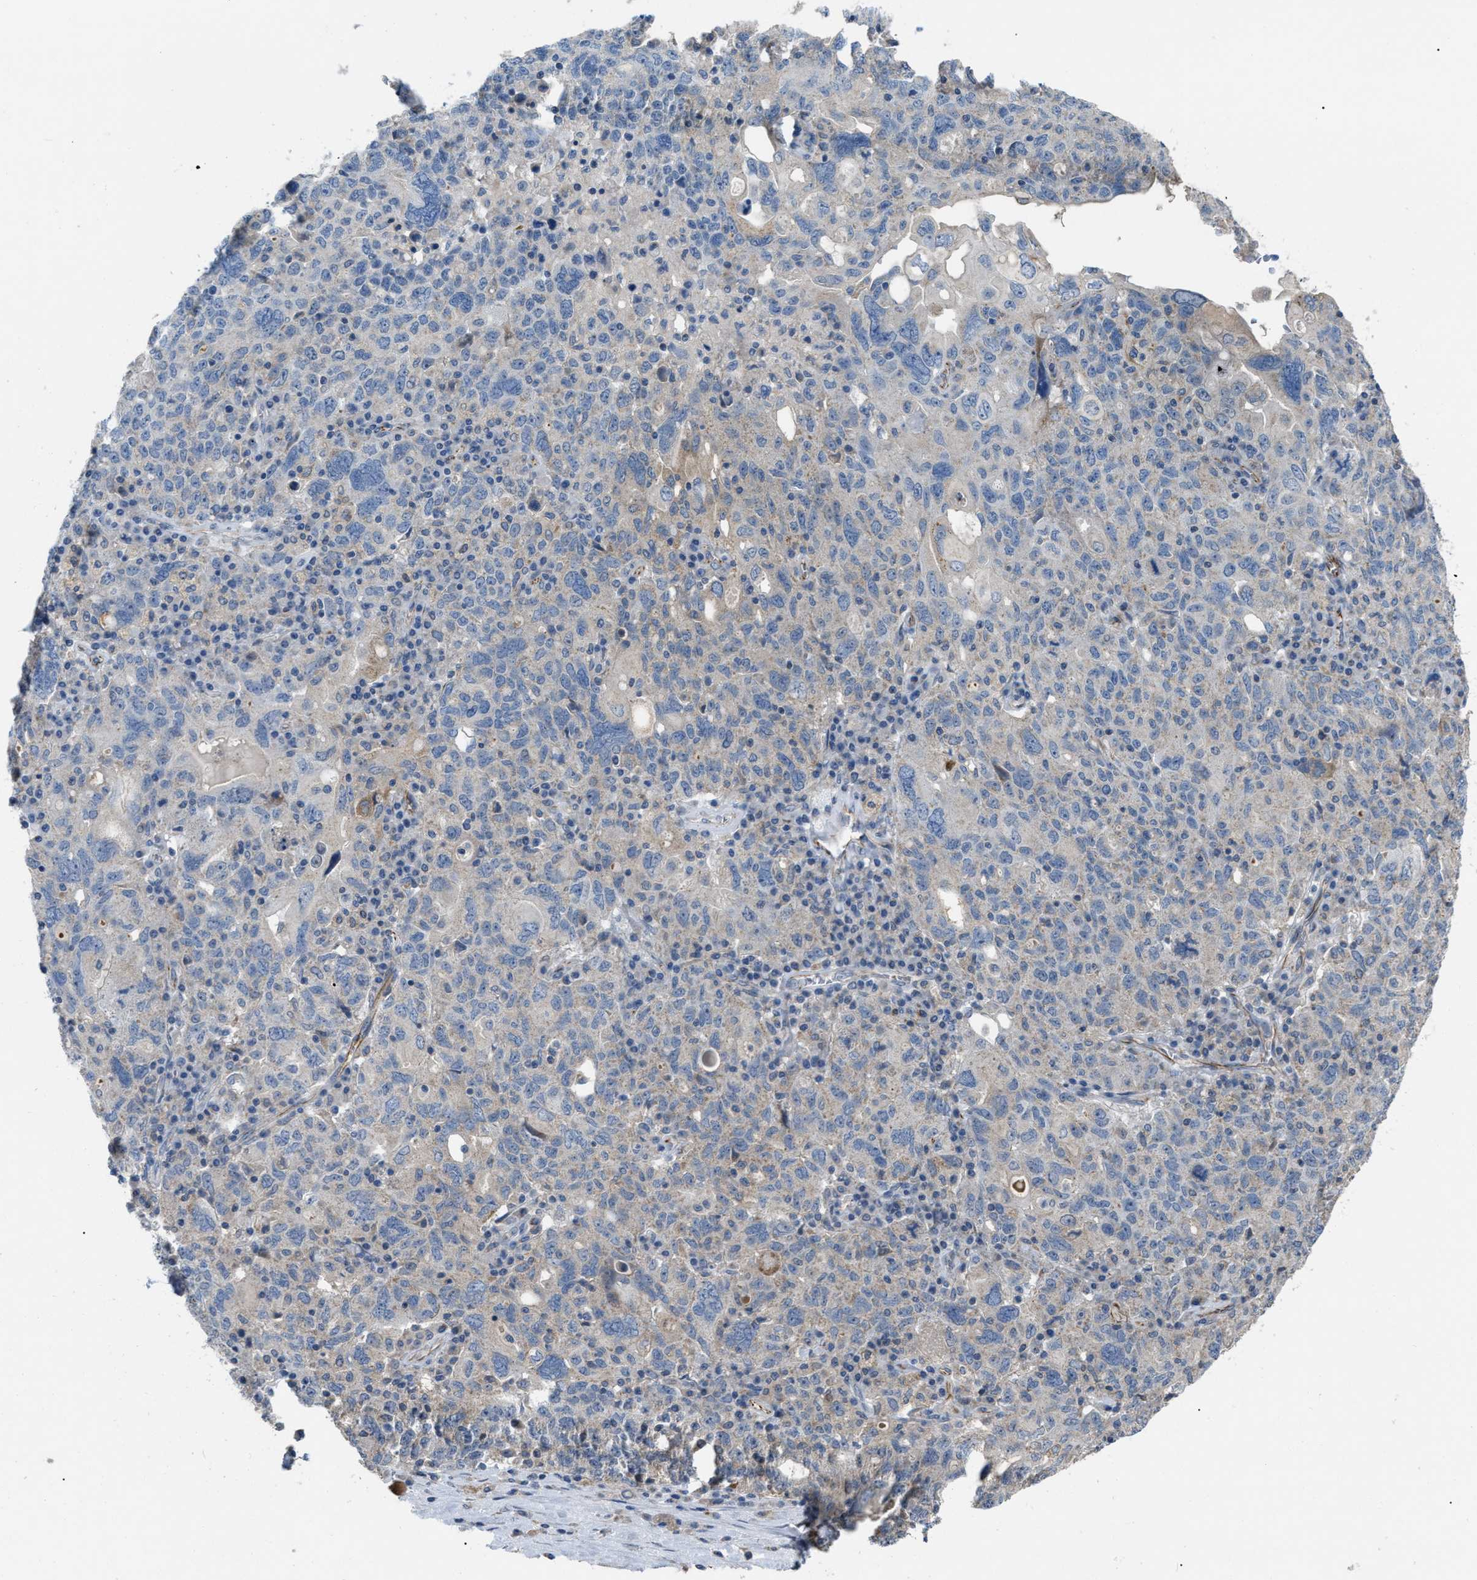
{"staining": {"intensity": "weak", "quantity": "<25%", "location": "cytoplasmic/membranous"}, "tissue": "ovarian cancer", "cell_type": "Tumor cells", "image_type": "cancer", "snomed": [{"axis": "morphology", "description": "Carcinoma, endometroid"}, {"axis": "topography", "description": "Ovary"}], "caption": "This is an immunohistochemistry micrograph of human ovarian endometroid carcinoma. There is no staining in tumor cells.", "gene": "DHX58", "patient": {"sex": "female", "age": 62}}